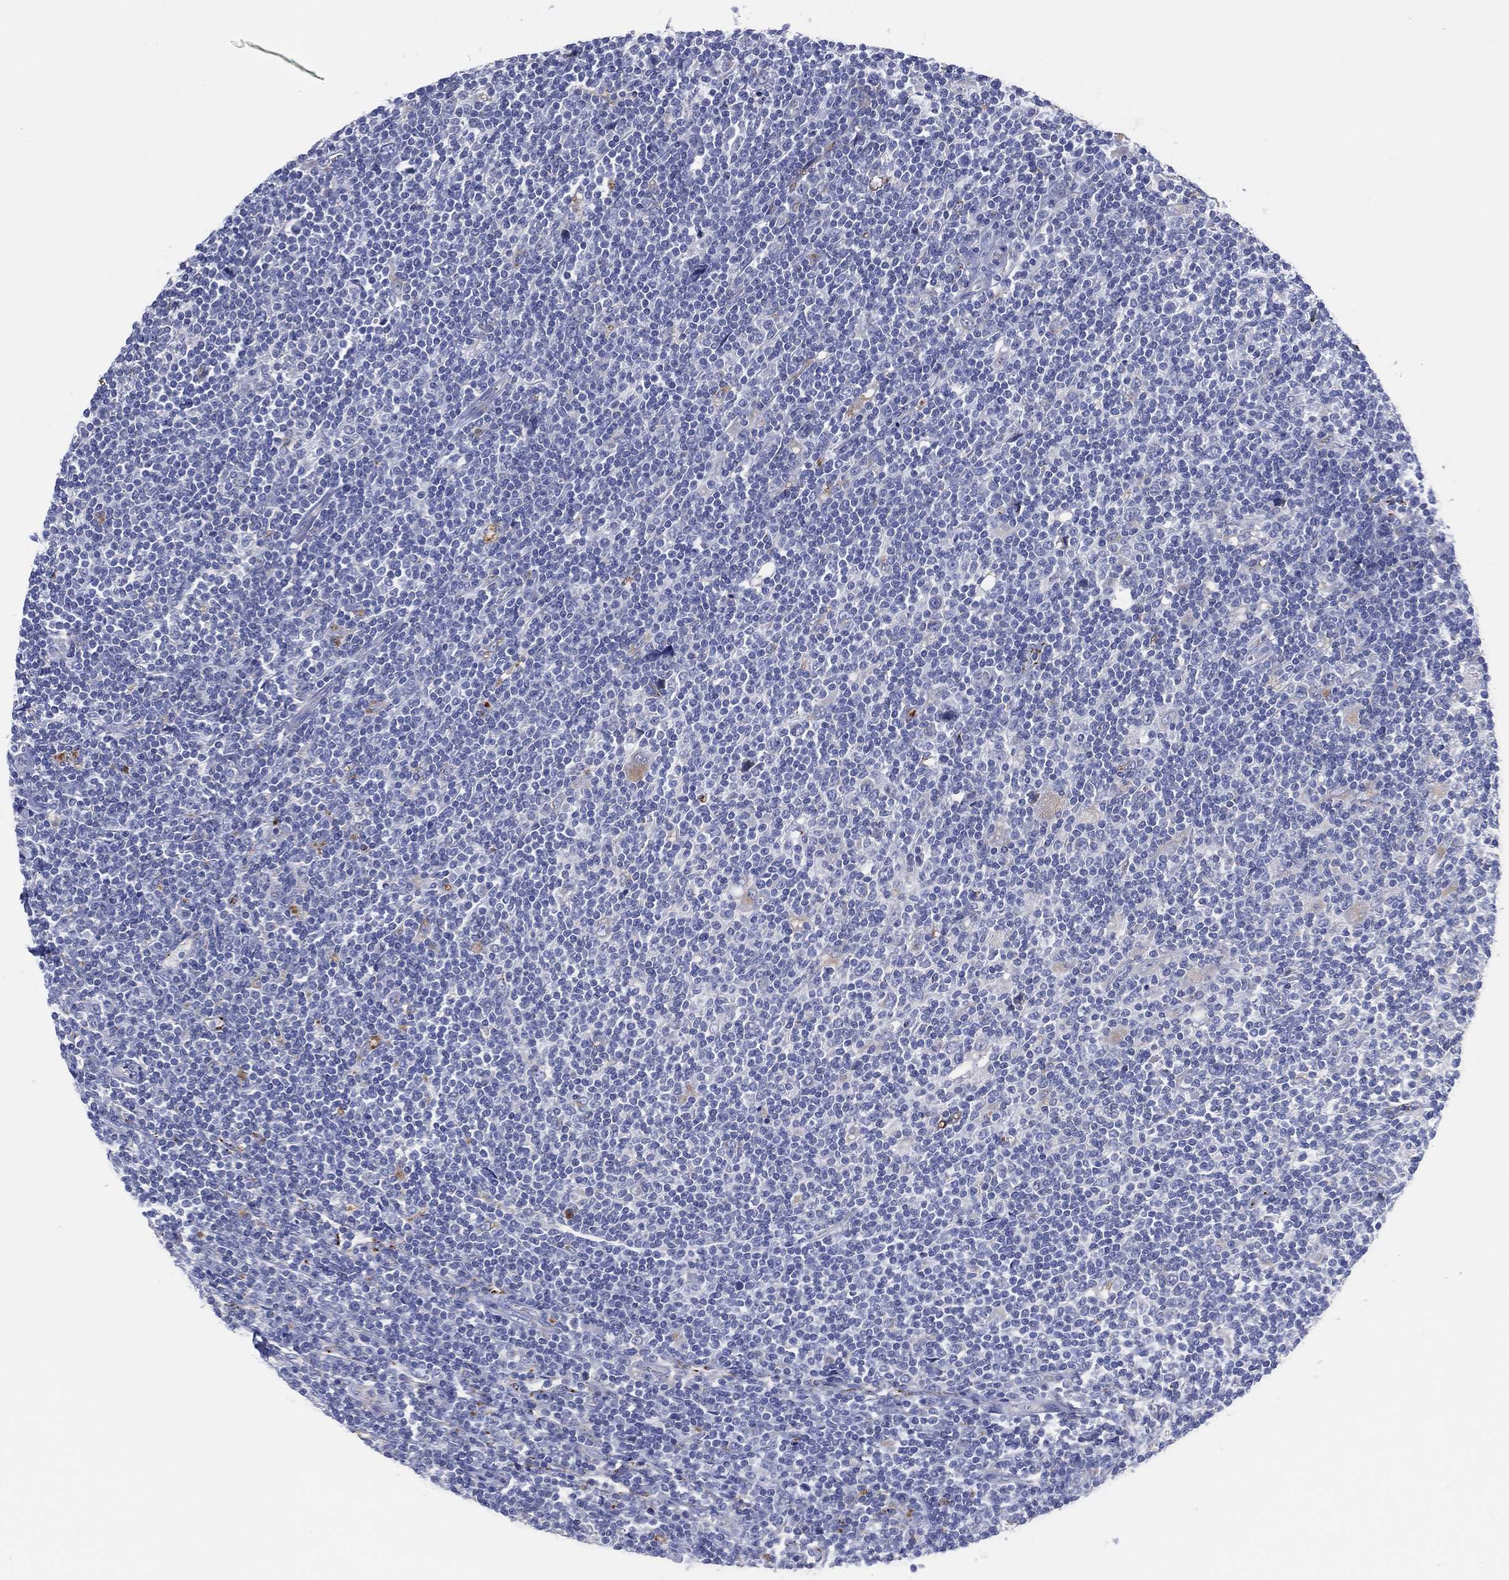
{"staining": {"intensity": "weak", "quantity": ">75%", "location": "cytoplasmic/membranous"}, "tissue": "lymphoma", "cell_type": "Tumor cells", "image_type": "cancer", "snomed": [{"axis": "morphology", "description": "Hodgkin's disease, NOS"}, {"axis": "topography", "description": "Lymph node"}], "caption": "Human Hodgkin's disease stained with a brown dye reveals weak cytoplasmic/membranous positive positivity in about >75% of tumor cells.", "gene": "GALNS", "patient": {"sex": "male", "age": 40}}